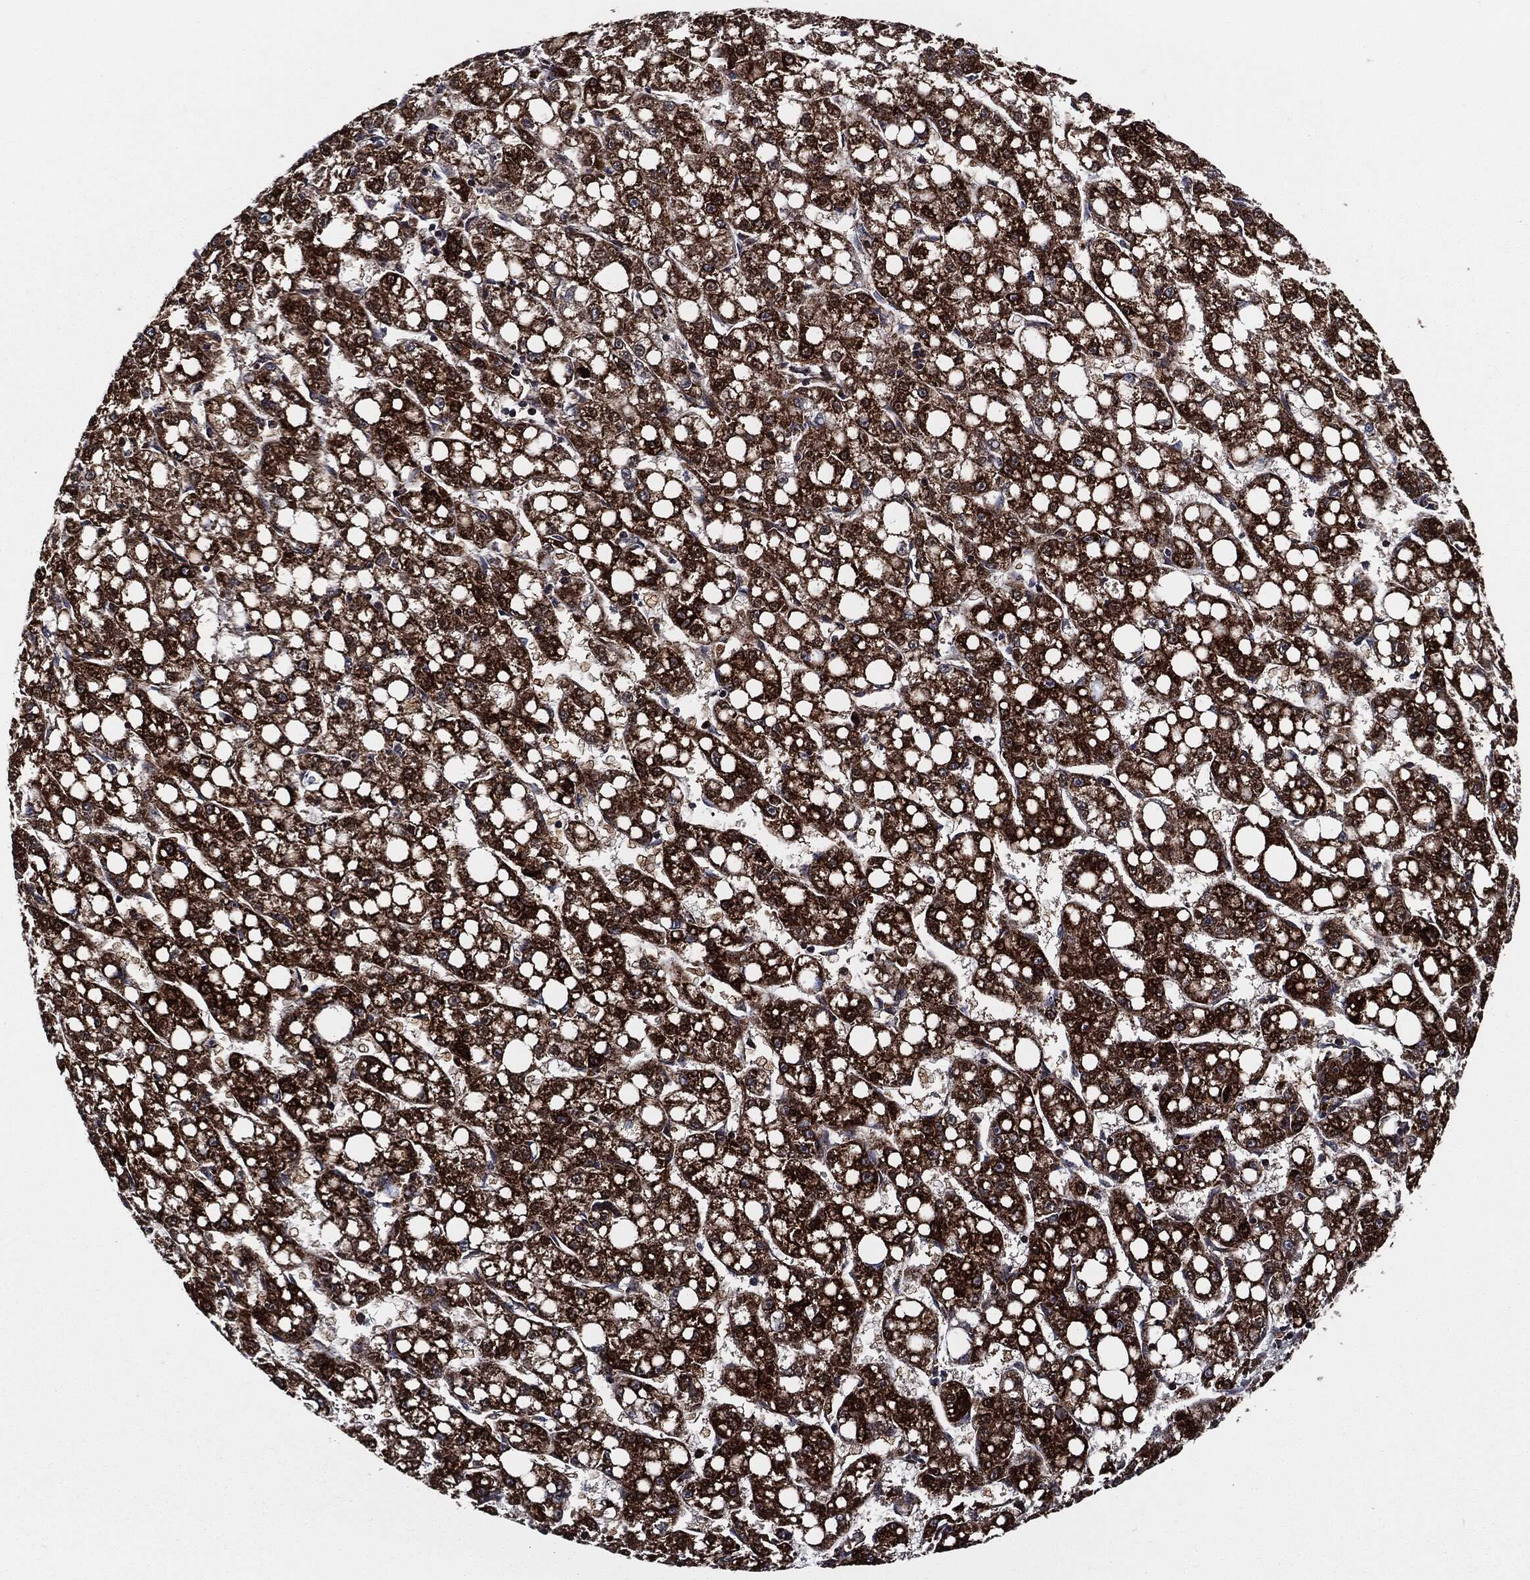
{"staining": {"intensity": "strong", "quantity": ">75%", "location": "cytoplasmic/membranous"}, "tissue": "liver cancer", "cell_type": "Tumor cells", "image_type": "cancer", "snomed": [{"axis": "morphology", "description": "Carcinoma, Hepatocellular, NOS"}, {"axis": "topography", "description": "Liver"}], "caption": "Strong cytoplasmic/membranous staining is identified in approximately >75% of tumor cells in liver cancer. The staining was performed using DAB to visualize the protein expression in brown, while the nuclei were stained in blue with hematoxylin (Magnification: 20x).", "gene": "FH", "patient": {"sex": "female", "age": 65}}